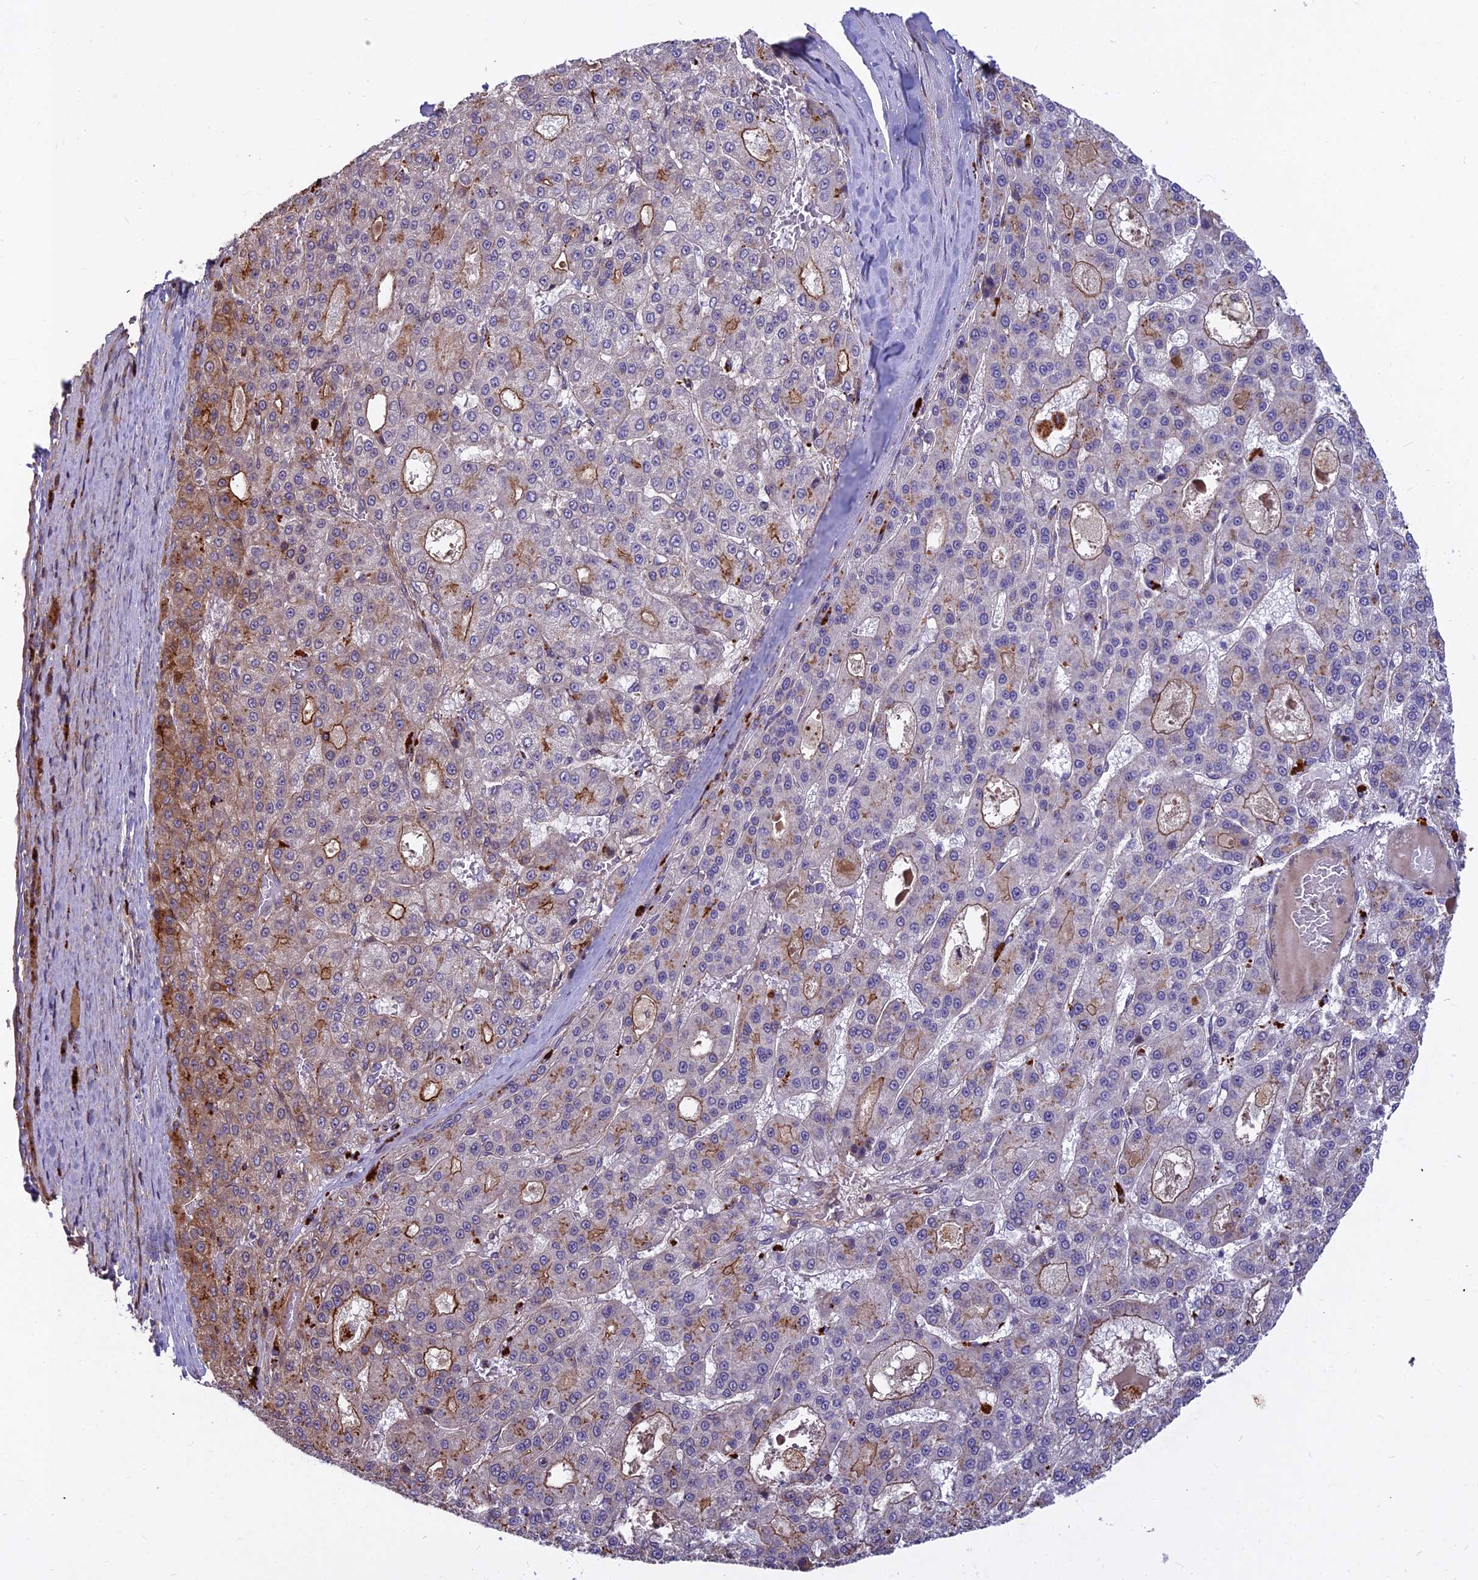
{"staining": {"intensity": "moderate", "quantity": "<25%", "location": "cytoplasmic/membranous"}, "tissue": "liver cancer", "cell_type": "Tumor cells", "image_type": "cancer", "snomed": [{"axis": "morphology", "description": "Carcinoma, Hepatocellular, NOS"}, {"axis": "topography", "description": "Liver"}], "caption": "DAB immunohistochemical staining of liver hepatocellular carcinoma shows moderate cytoplasmic/membranous protein positivity in approximately <25% of tumor cells.", "gene": "GLYATL3", "patient": {"sex": "male", "age": 70}}